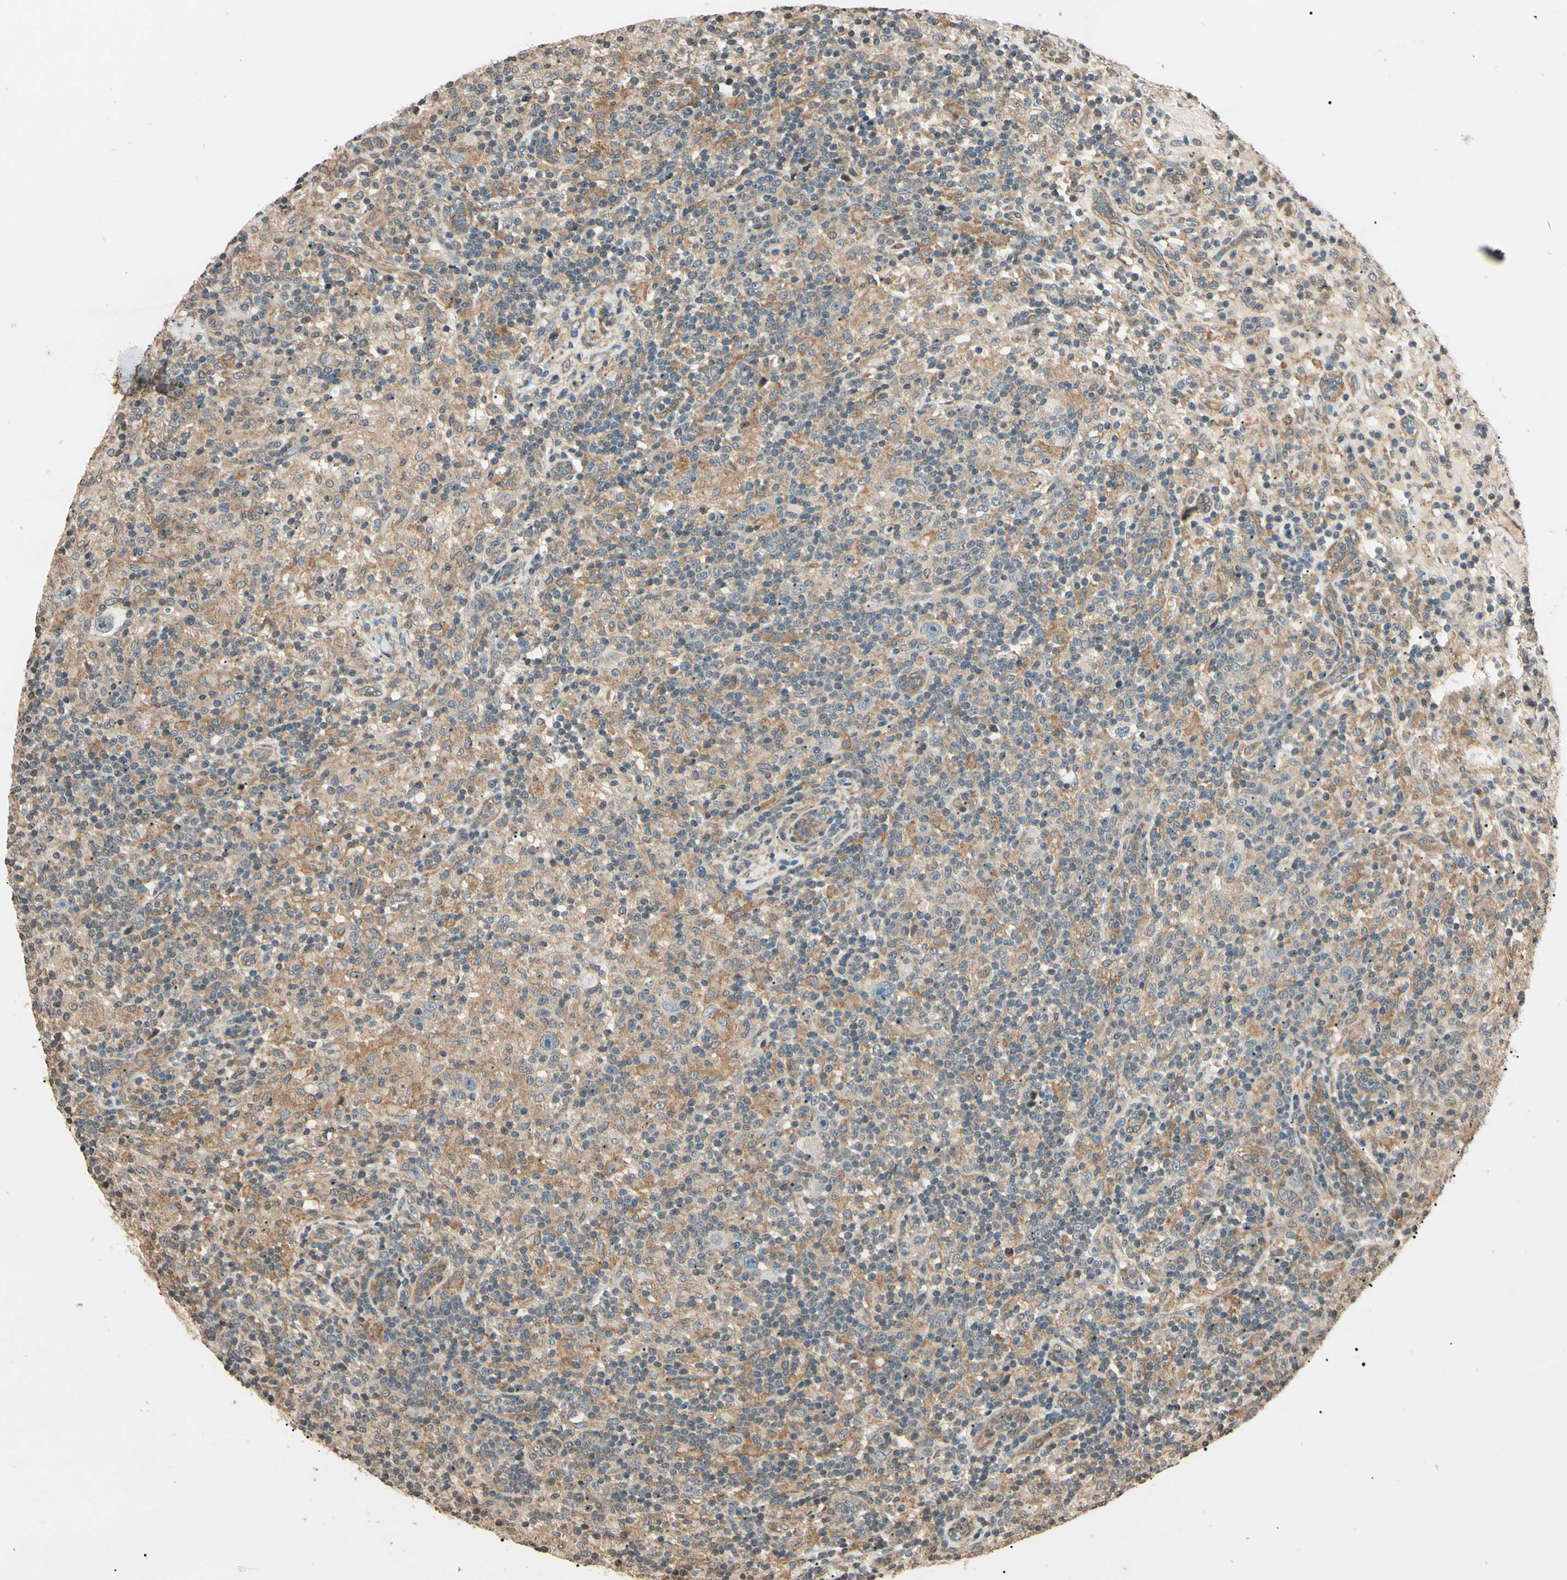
{"staining": {"intensity": "weak", "quantity": "<25%", "location": "cytoplasmic/membranous"}, "tissue": "lymphoma", "cell_type": "Tumor cells", "image_type": "cancer", "snomed": [{"axis": "morphology", "description": "Hodgkin's disease, NOS"}, {"axis": "topography", "description": "Lymph node"}], "caption": "A high-resolution micrograph shows immunohistochemistry (IHC) staining of lymphoma, which reveals no significant positivity in tumor cells.", "gene": "EPN1", "patient": {"sex": "male", "age": 70}}